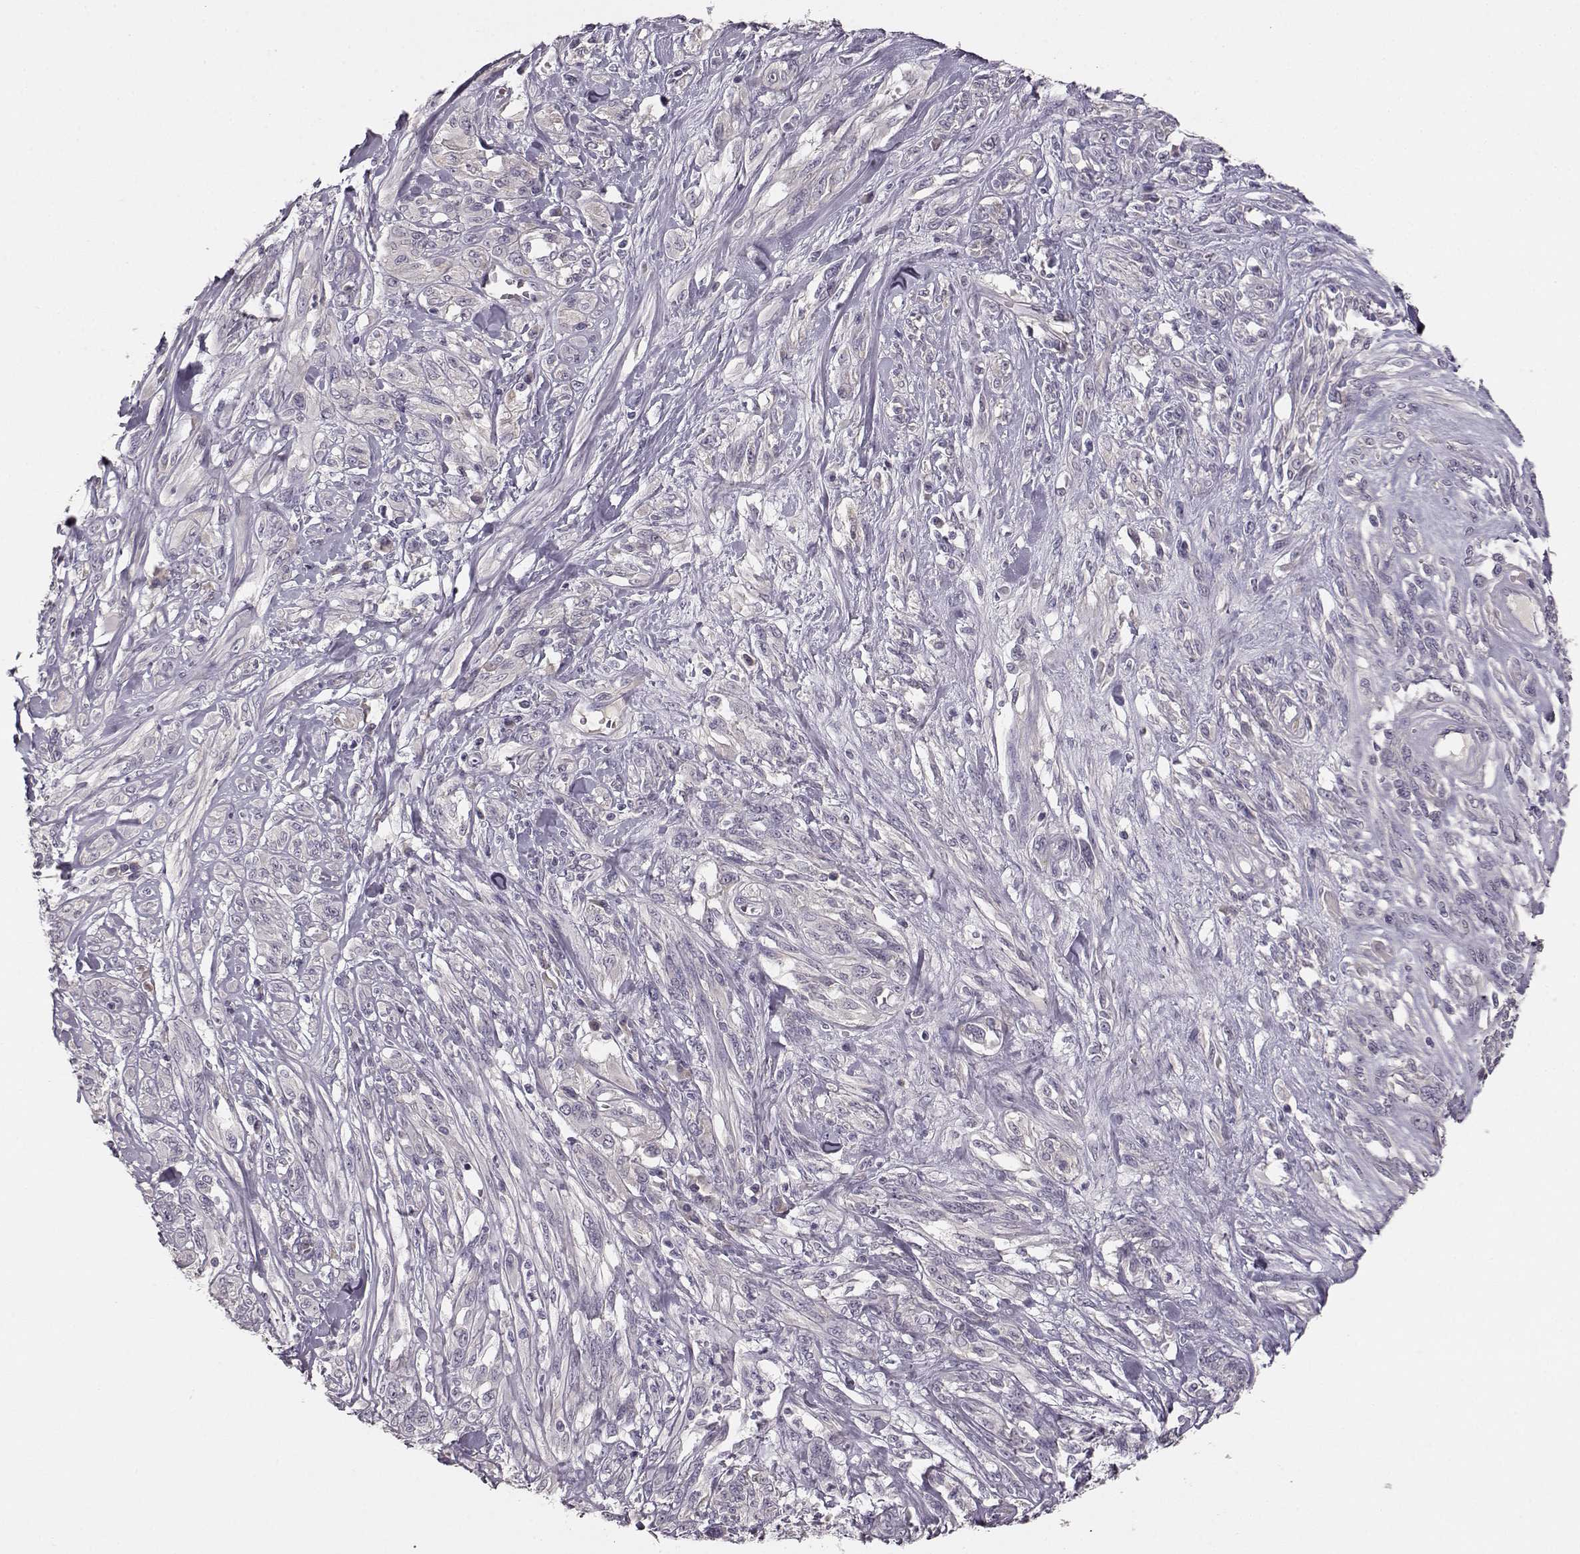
{"staining": {"intensity": "negative", "quantity": "none", "location": "none"}, "tissue": "melanoma", "cell_type": "Tumor cells", "image_type": "cancer", "snomed": [{"axis": "morphology", "description": "Malignant melanoma, NOS"}, {"axis": "topography", "description": "Skin"}], "caption": "Image shows no significant protein positivity in tumor cells of malignant melanoma. The staining is performed using DAB brown chromogen with nuclei counter-stained in using hematoxylin.", "gene": "BFSP2", "patient": {"sex": "female", "age": 91}}